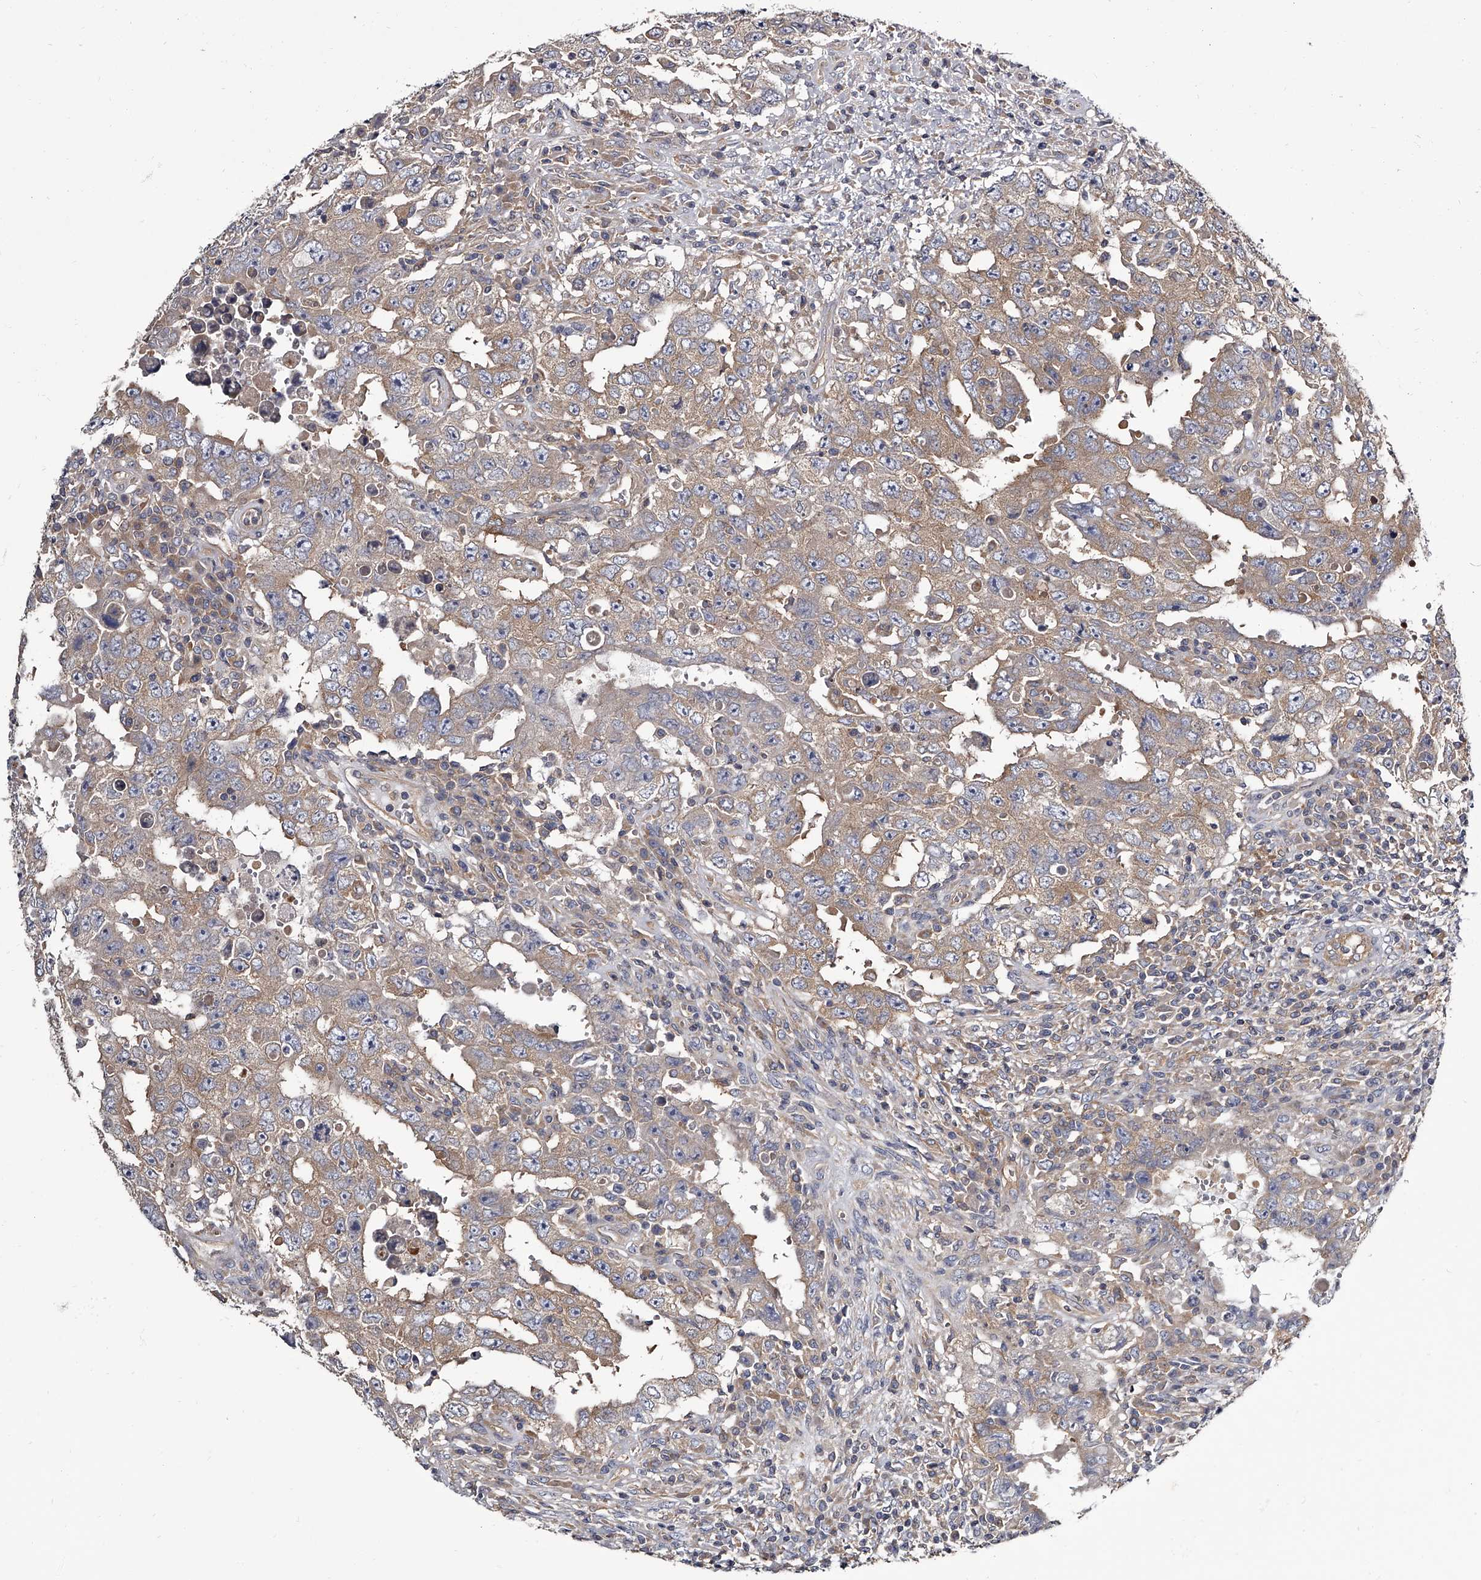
{"staining": {"intensity": "weak", "quantity": "25%-75%", "location": "cytoplasmic/membranous"}, "tissue": "testis cancer", "cell_type": "Tumor cells", "image_type": "cancer", "snomed": [{"axis": "morphology", "description": "Carcinoma, Embryonal, NOS"}, {"axis": "topography", "description": "Testis"}], "caption": "Immunohistochemical staining of human testis cancer (embryonal carcinoma) displays low levels of weak cytoplasmic/membranous protein positivity in about 25%-75% of tumor cells.", "gene": "GAPVD1", "patient": {"sex": "male", "age": 26}}